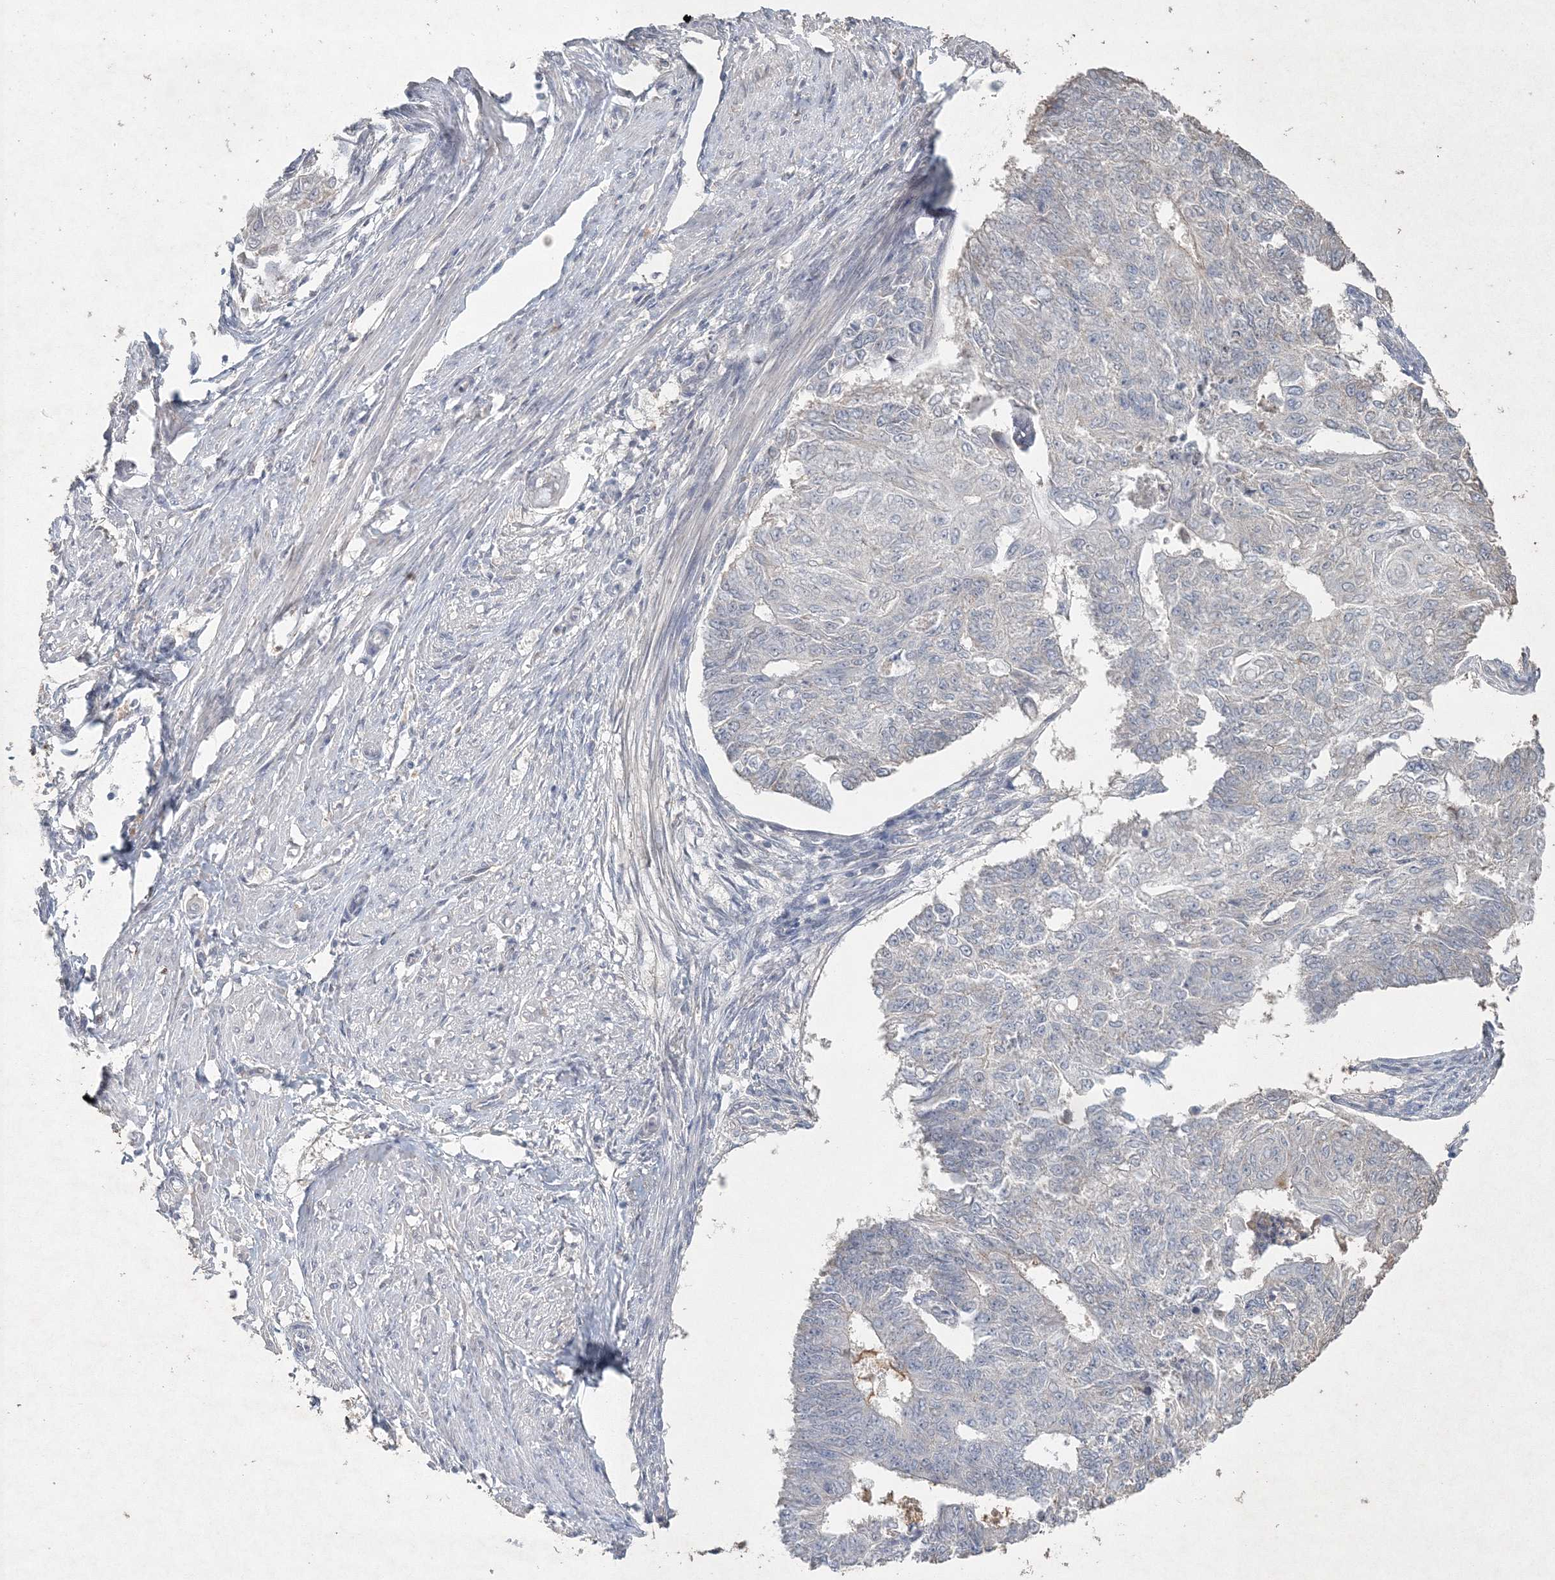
{"staining": {"intensity": "negative", "quantity": "none", "location": "none"}, "tissue": "endometrial cancer", "cell_type": "Tumor cells", "image_type": "cancer", "snomed": [{"axis": "morphology", "description": "Adenocarcinoma, NOS"}, {"axis": "topography", "description": "Endometrium"}], "caption": "The IHC histopathology image has no significant expression in tumor cells of endometrial cancer tissue. The staining was performed using DAB (3,3'-diaminobenzidine) to visualize the protein expression in brown, while the nuclei were stained in blue with hematoxylin (Magnification: 20x).", "gene": "UIMC1", "patient": {"sex": "female", "age": 32}}